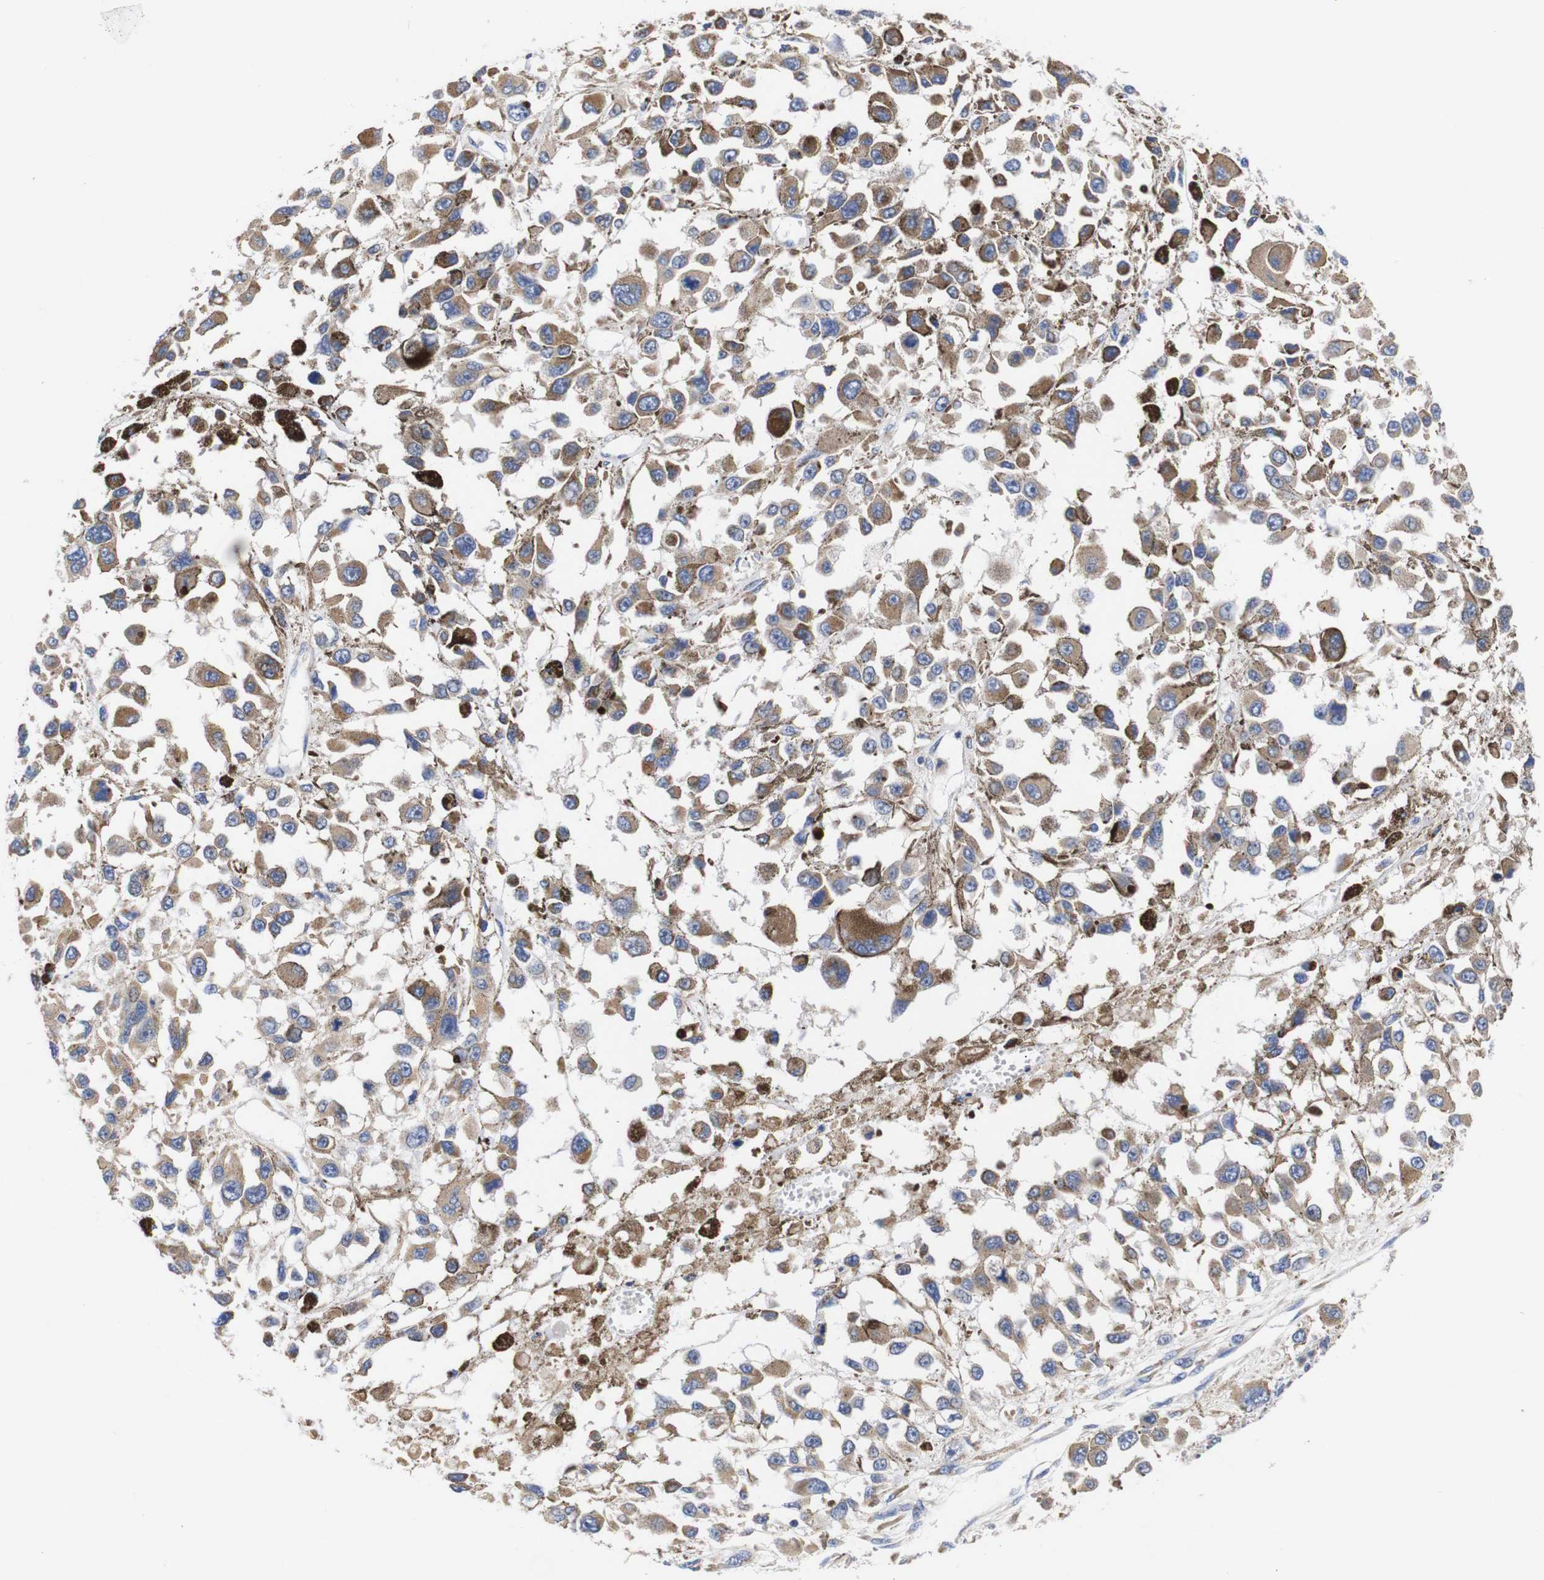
{"staining": {"intensity": "weak", "quantity": ">75%", "location": "cytoplasmic/membranous"}, "tissue": "melanoma", "cell_type": "Tumor cells", "image_type": "cancer", "snomed": [{"axis": "morphology", "description": "Malignant melanoma, Metastatic site"}, {"axis": "topography", "description": "Lymph node"}], "caption": "A high-resolution image shows immunohistochemistry (IHC) staining of malignant melanoma (metastatic site), which displays weak cytoplasmic/membranous expression in about >75% of tumor cells.", "gene": "OPN3", "patient": {"sex": "male", "age": 59}}